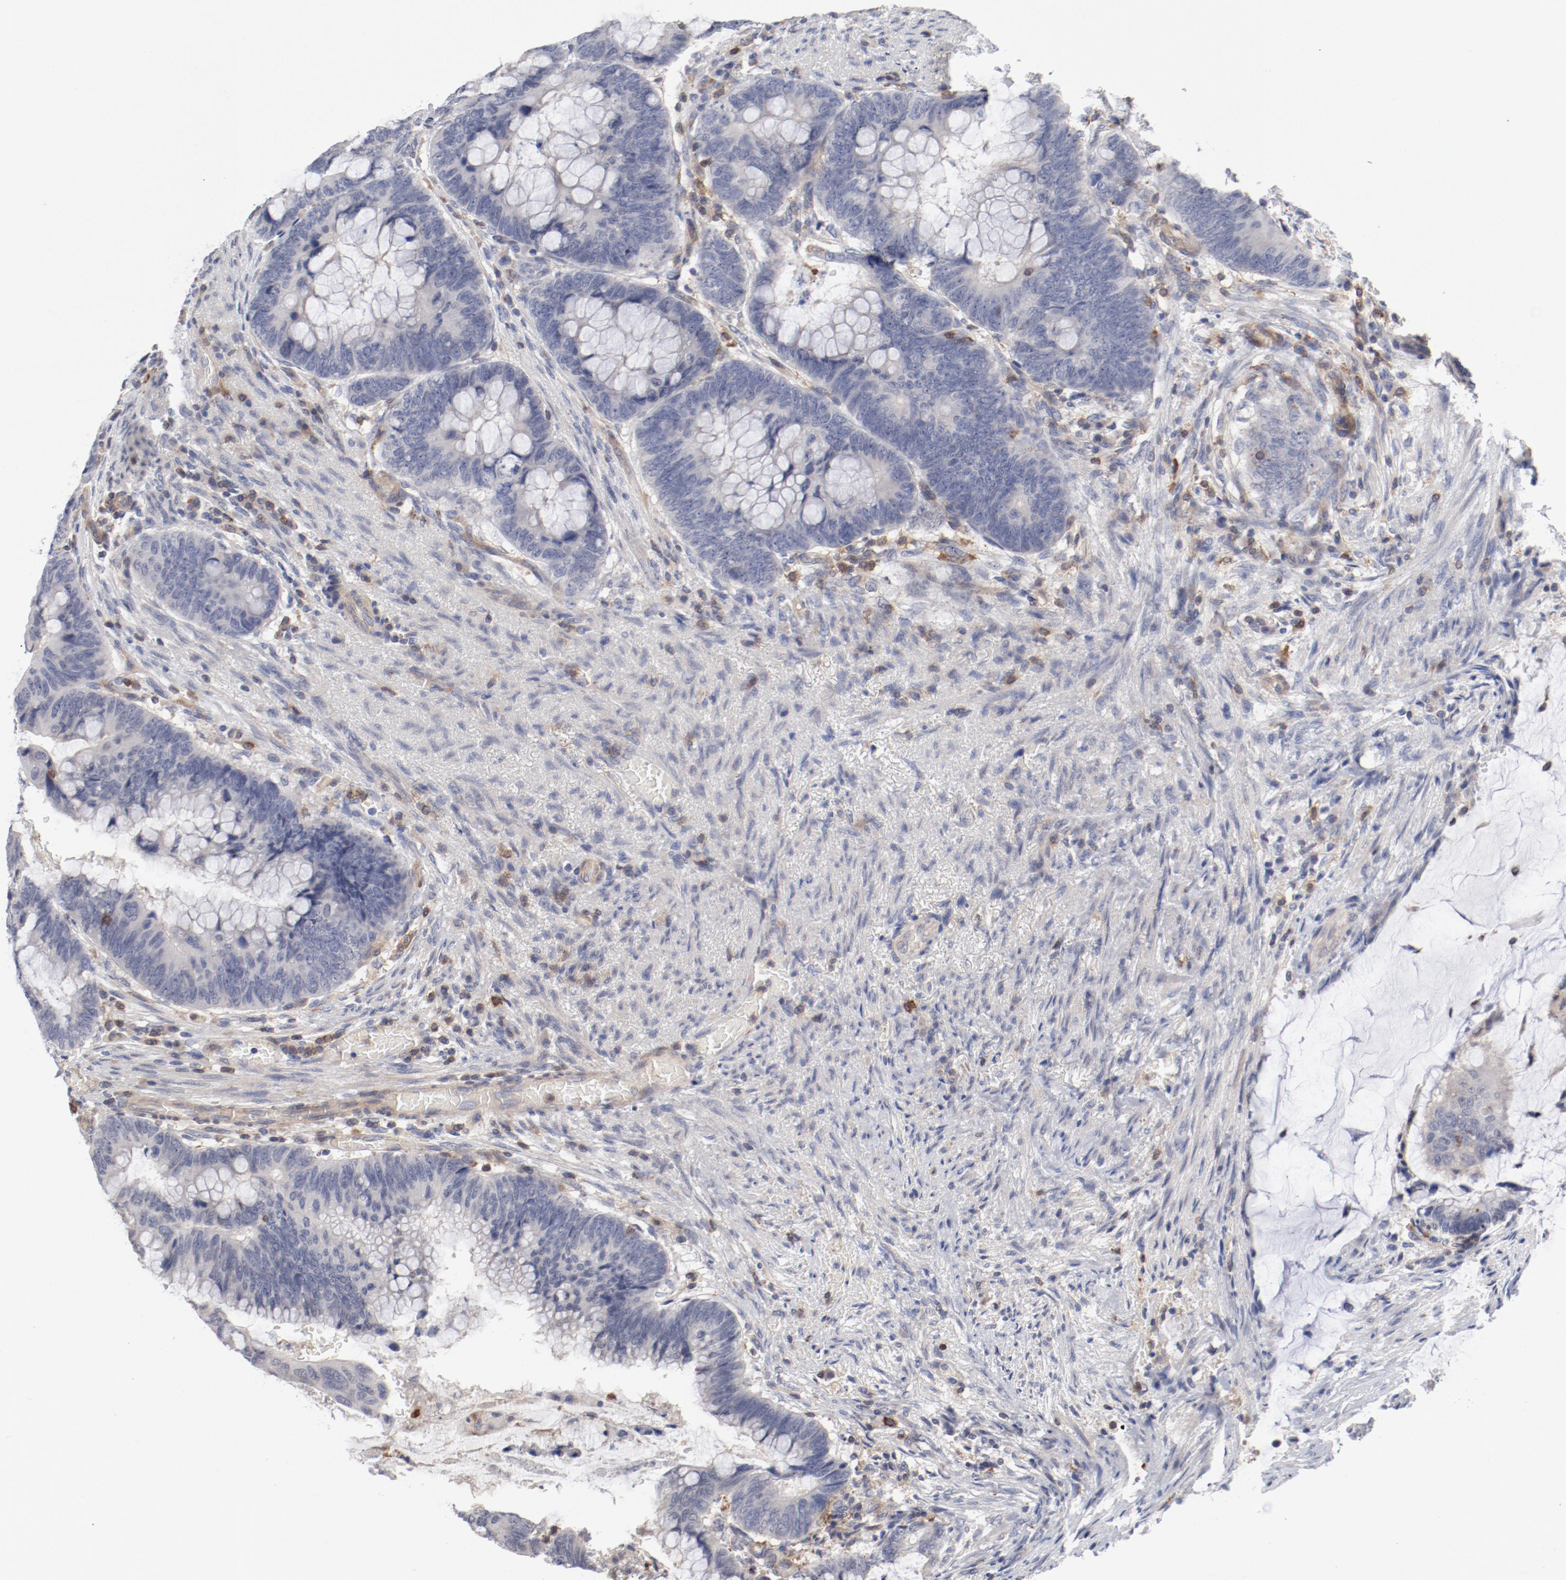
{"staining": {"intensity": "negative", "quantity": "none", "location": "none"}, "tissue": "colorectal cancer", "cell_type": "Tumor cells", "image_type": "cancer", "snomed": [{"axis": "morphology", "description": "Normal tissue, NOS"}, {"axis": "morphology", "description": "Adenocarcinoma, NOS"}, {"axis": "topography", "description": "Rectum"}], "caption": "The image displays no significant positivity in tumor cells of adenocarcinoma (colorectal). Brightfield microscopy of IHC stained with DAB (brown) and hematoxylin (blue), captured at high magnification.", "gene": "CBL", "patient": {"sex": "male", "age": 92}}